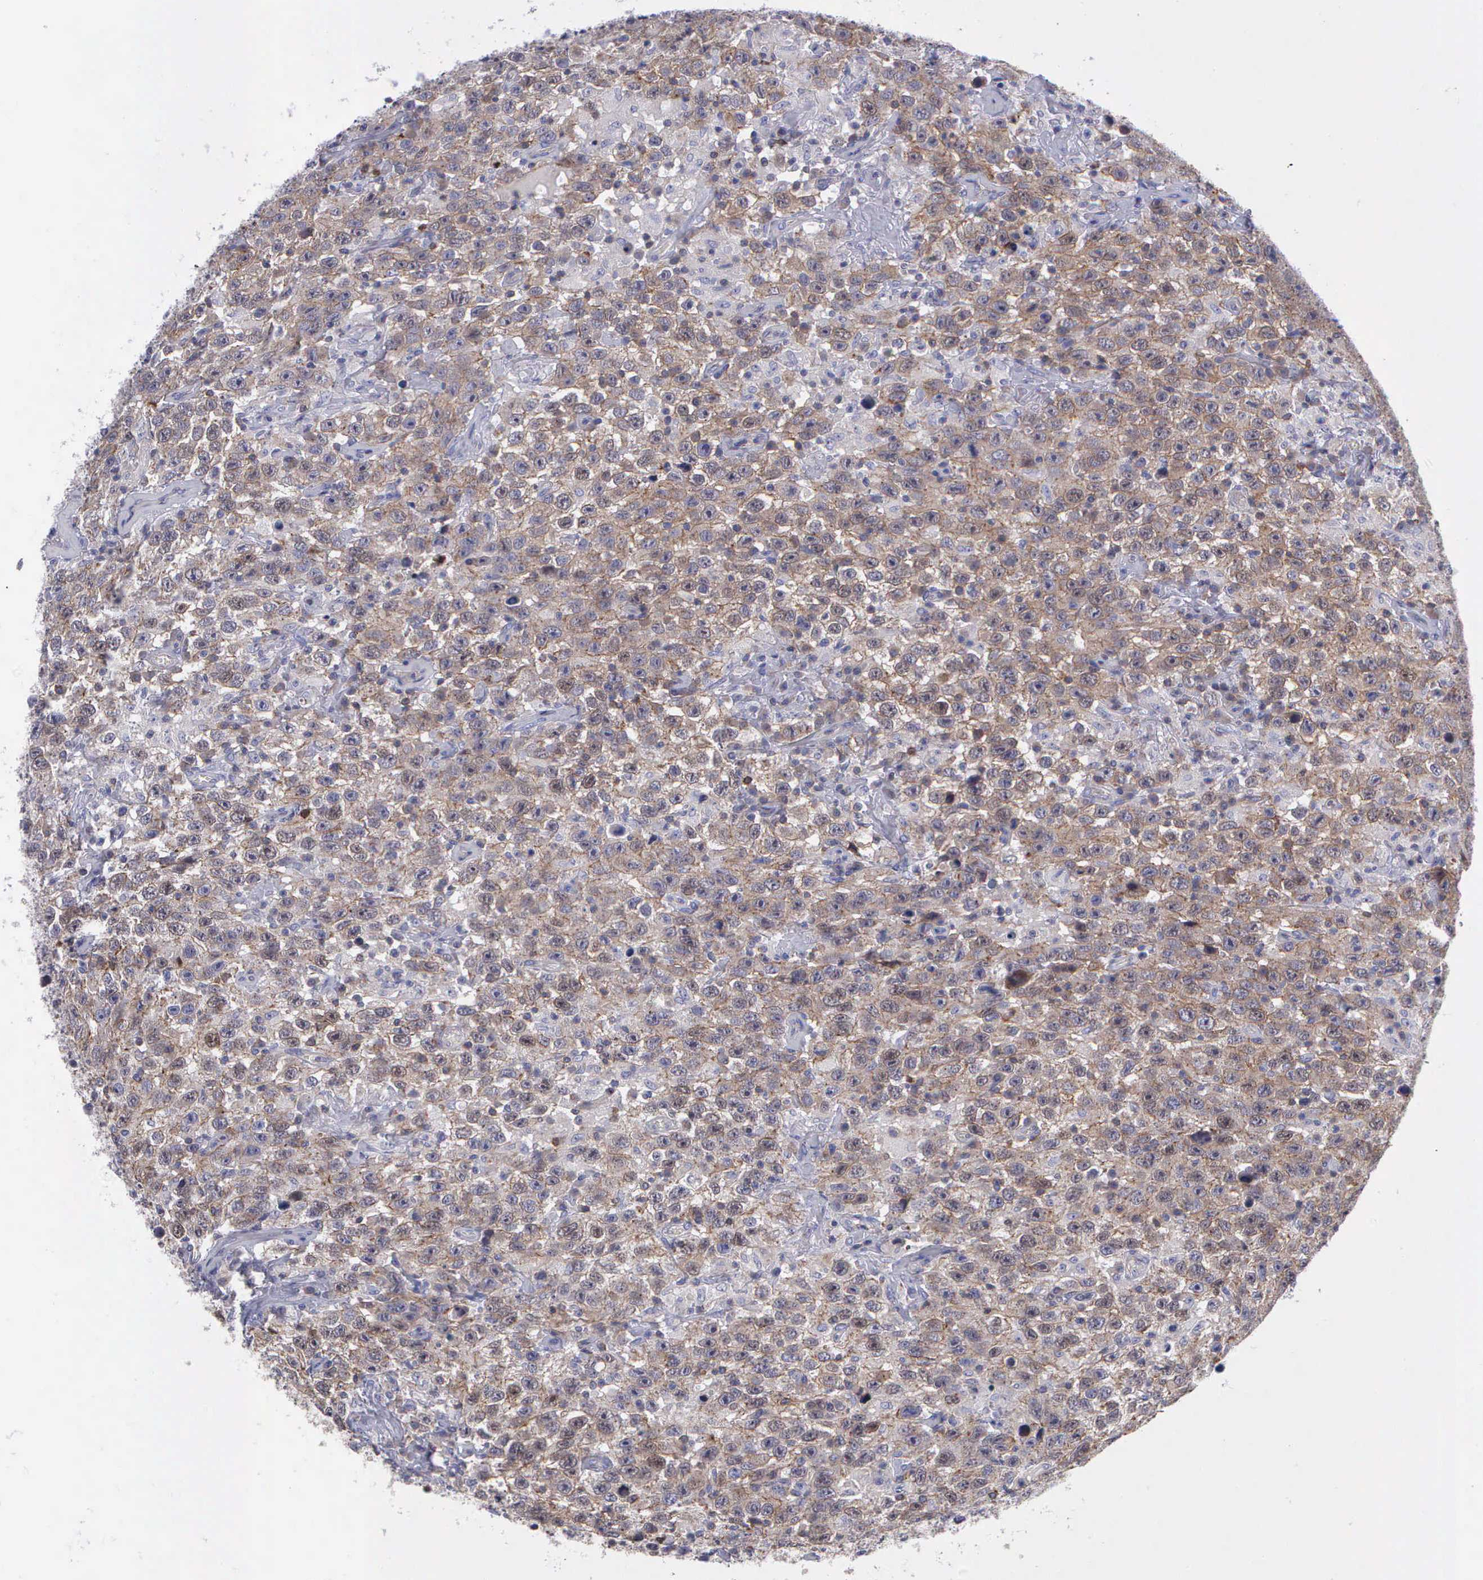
{"staining": {"intensity": "weak", "quantity": "25%-75%", "location": "cytoplasmic/membranous"}, "tissue": "testis cancer", "cell_type": "Tumor cells", "image_type": "cancer", "snomed": [{"axis": "morphology", "description": "Seminoma, NOS"}, {"axis": "topography", "description": "Testis"}], "caption": "A histopathology image showing weak cytoplasmic/membranous staining in approximately 25%-75% of tumor cells in testis seminoma, as visualized by brown immunohistochemical staining.", "gene": "MICAL3", "patient": {"sex": "male", "age": 41}}